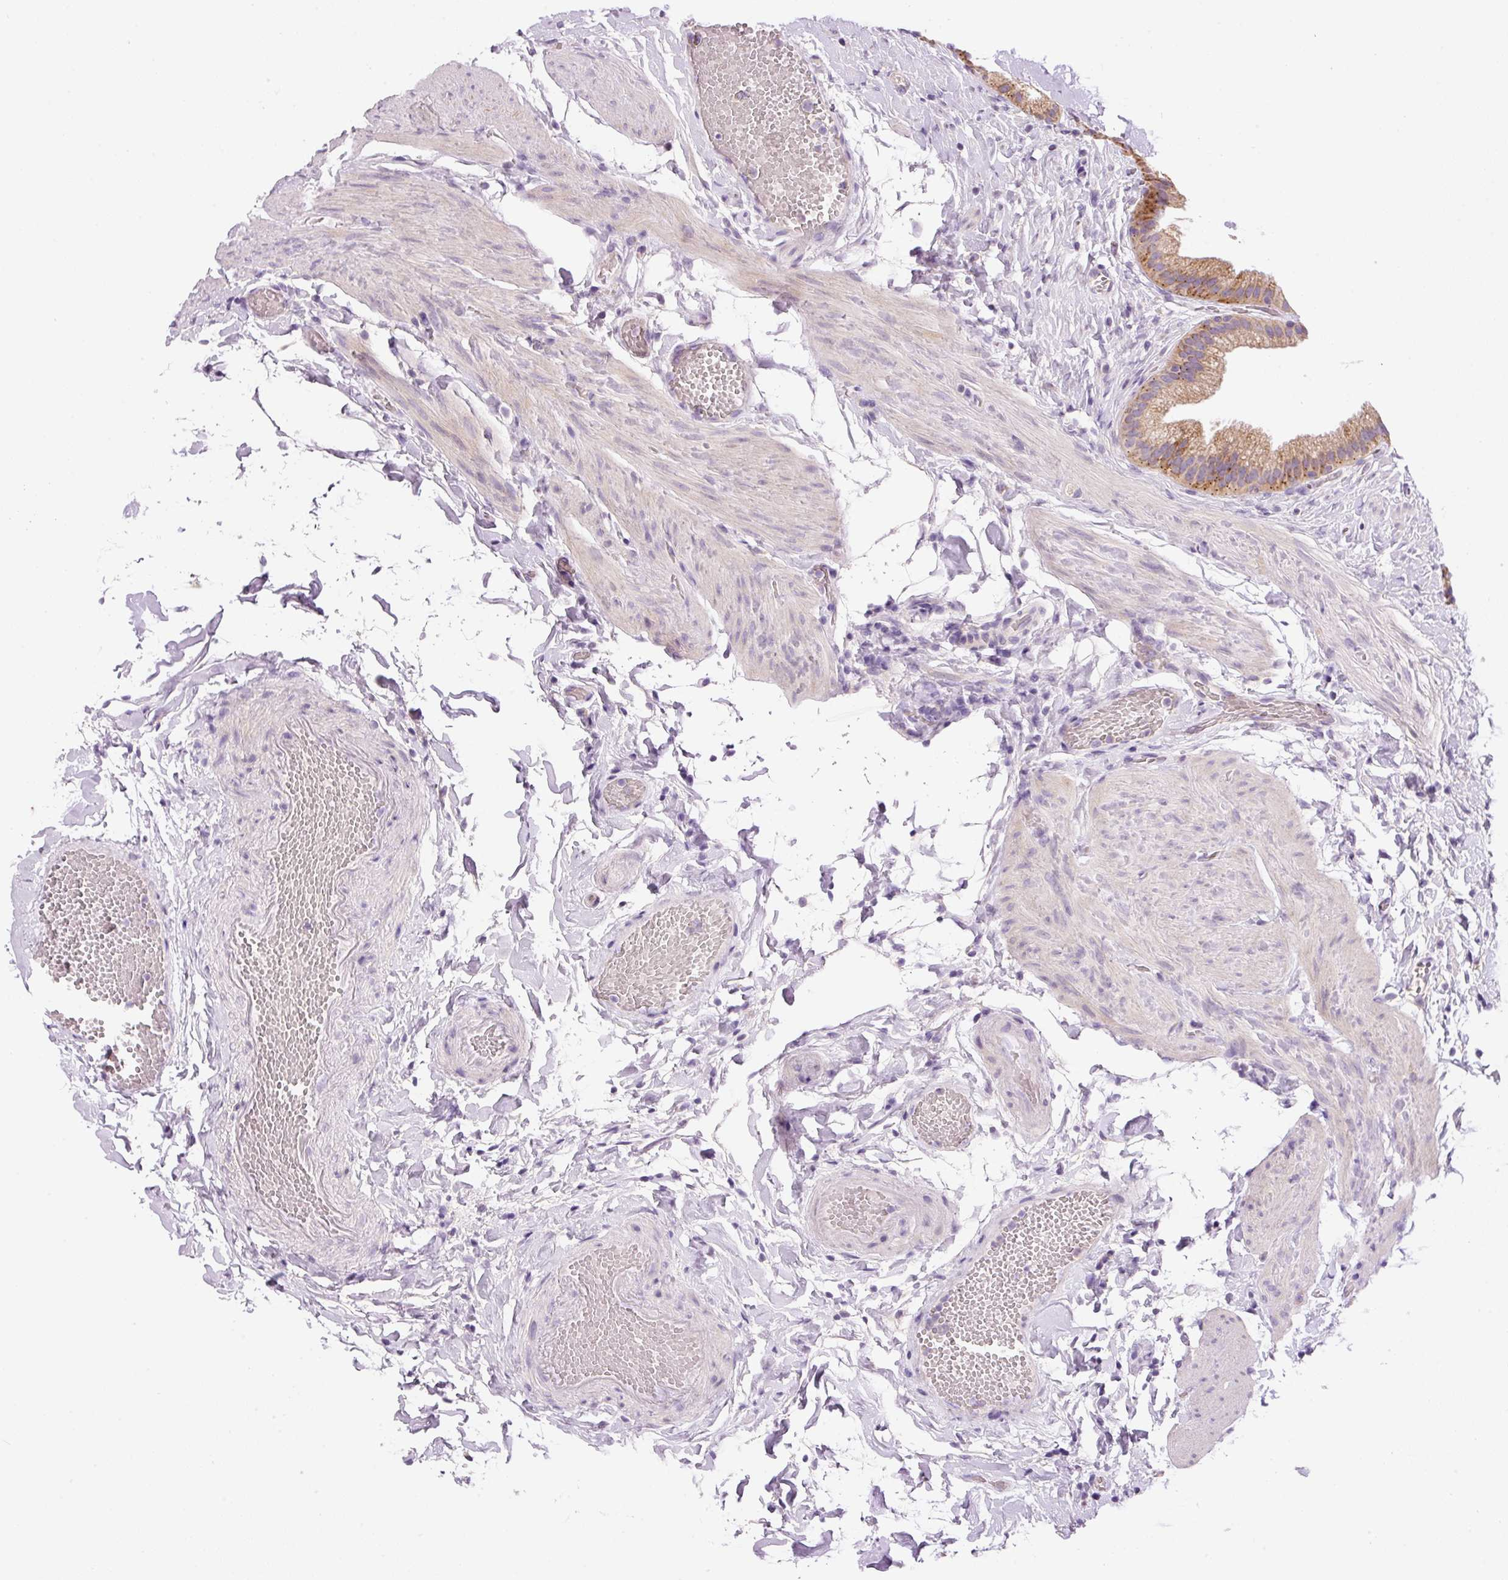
{"staining": {"intensity": "moderate", "quantity": "25%-75%", "location": "cytoplasmic/membranous"}, "tissue": "gallbladder", "cell_type": "Glandular cells", "image_type": "normal", "snomed": [{"axis": "morphology", "description": "Normal tissue, NOS"}, {"axis": "topography", "description": "Gallbladder"}], "caption": "A photomicrograph of gallbladder stained for a protein reveals moderate cytoplasmic/membranous brown staining in glandular cells.", "gene": "PNPLA5", "patient": {"sex": "female", "age": 63}}